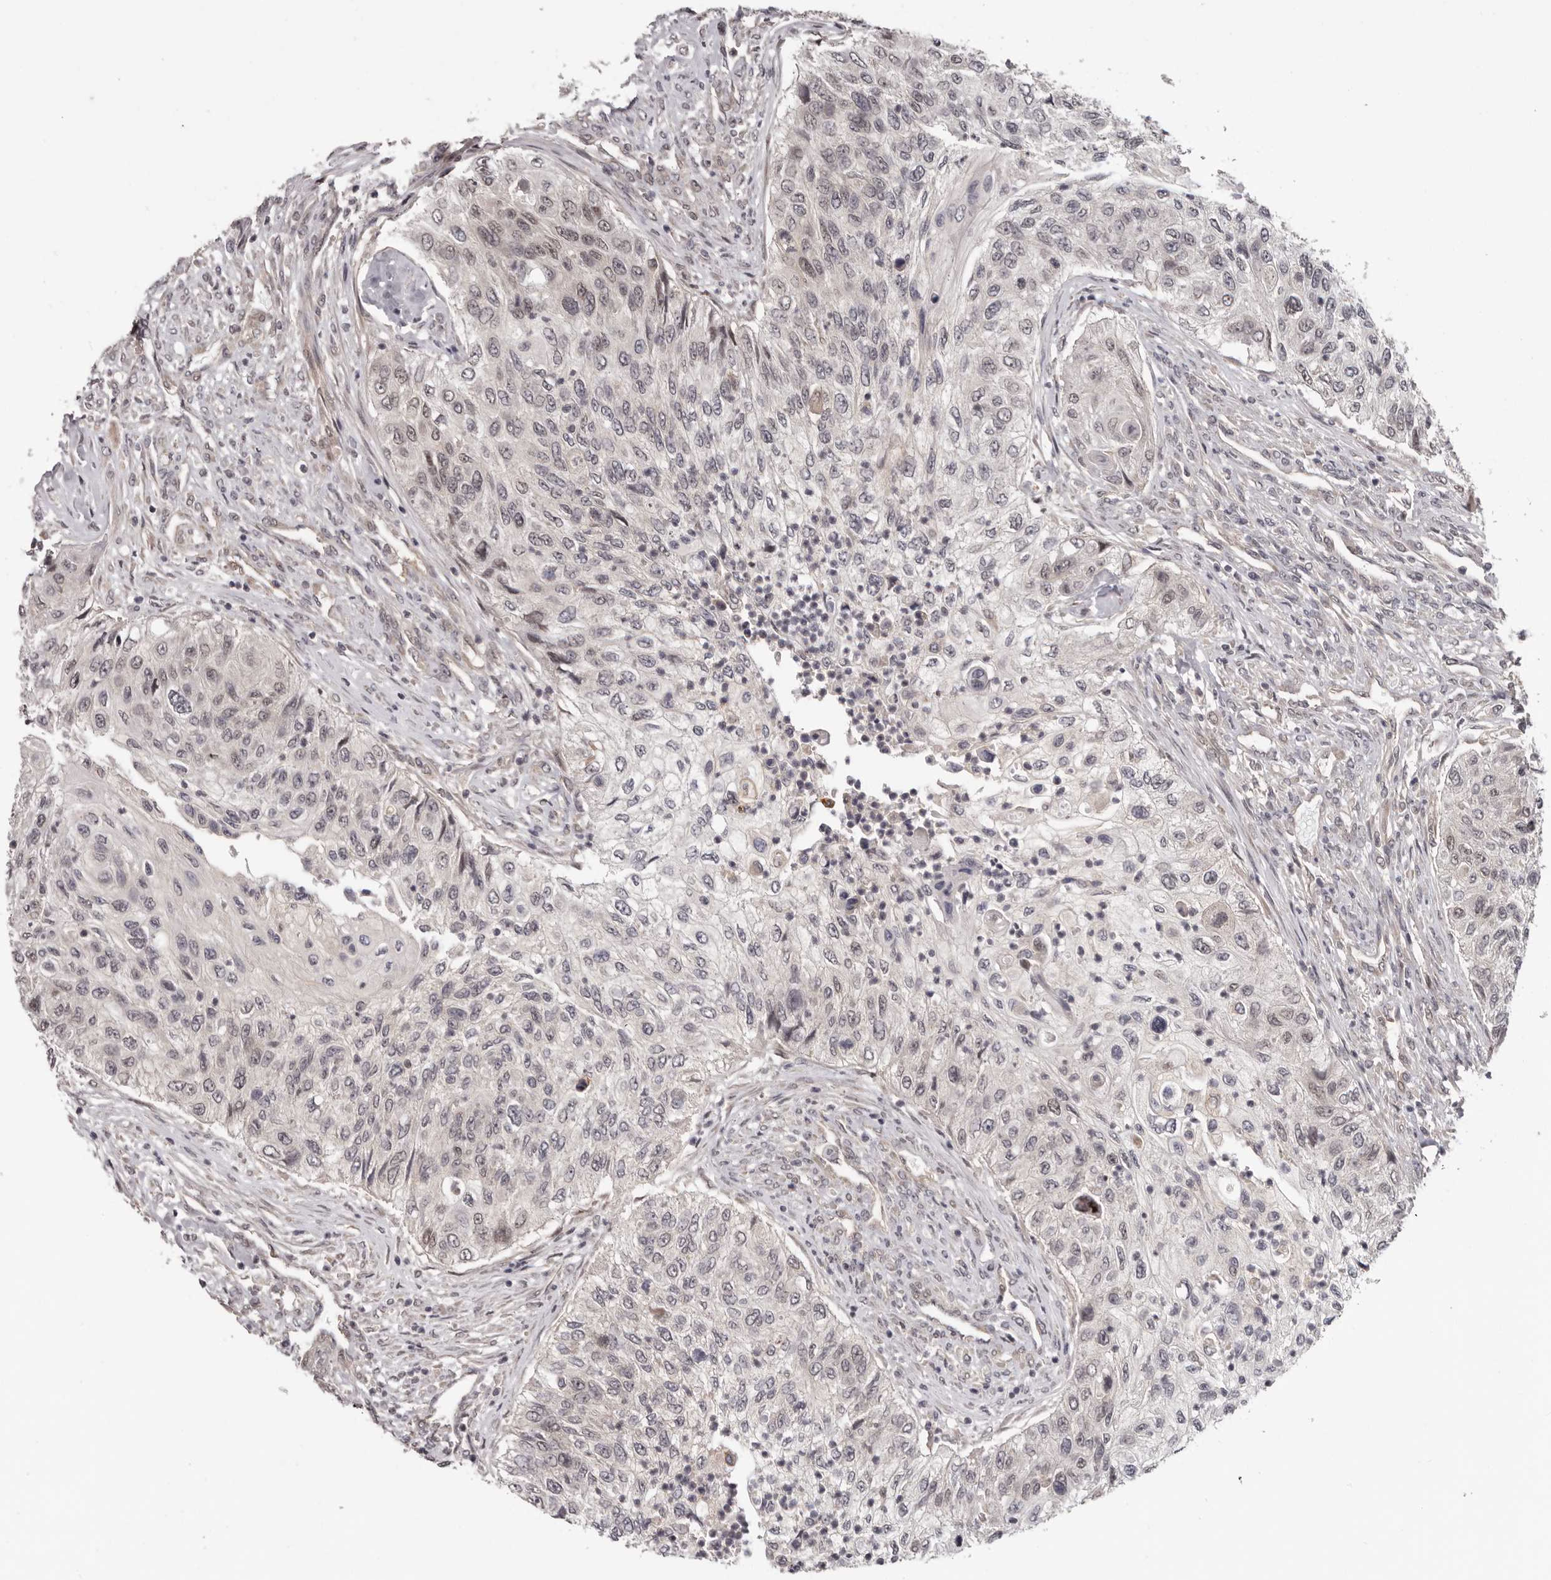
{"staining": {"intensity": "negative", "quantity": "none", "location": "none"}, "tissue": "urothelial cancer", "cell_type": "Tumor cells", "image_type": "cancer", "snomed": [{"axis": "morphology", "description": "Urothelial carcinoma, High grade"}, {"axis": "topography", "description": "Urinary bladder"}], "caption": "Tumor cells are negative for protein expression in human urothelial carcinoma (high-grade).", "gene": "TBX5", "patient": {"sex": "female", "age": 60}}